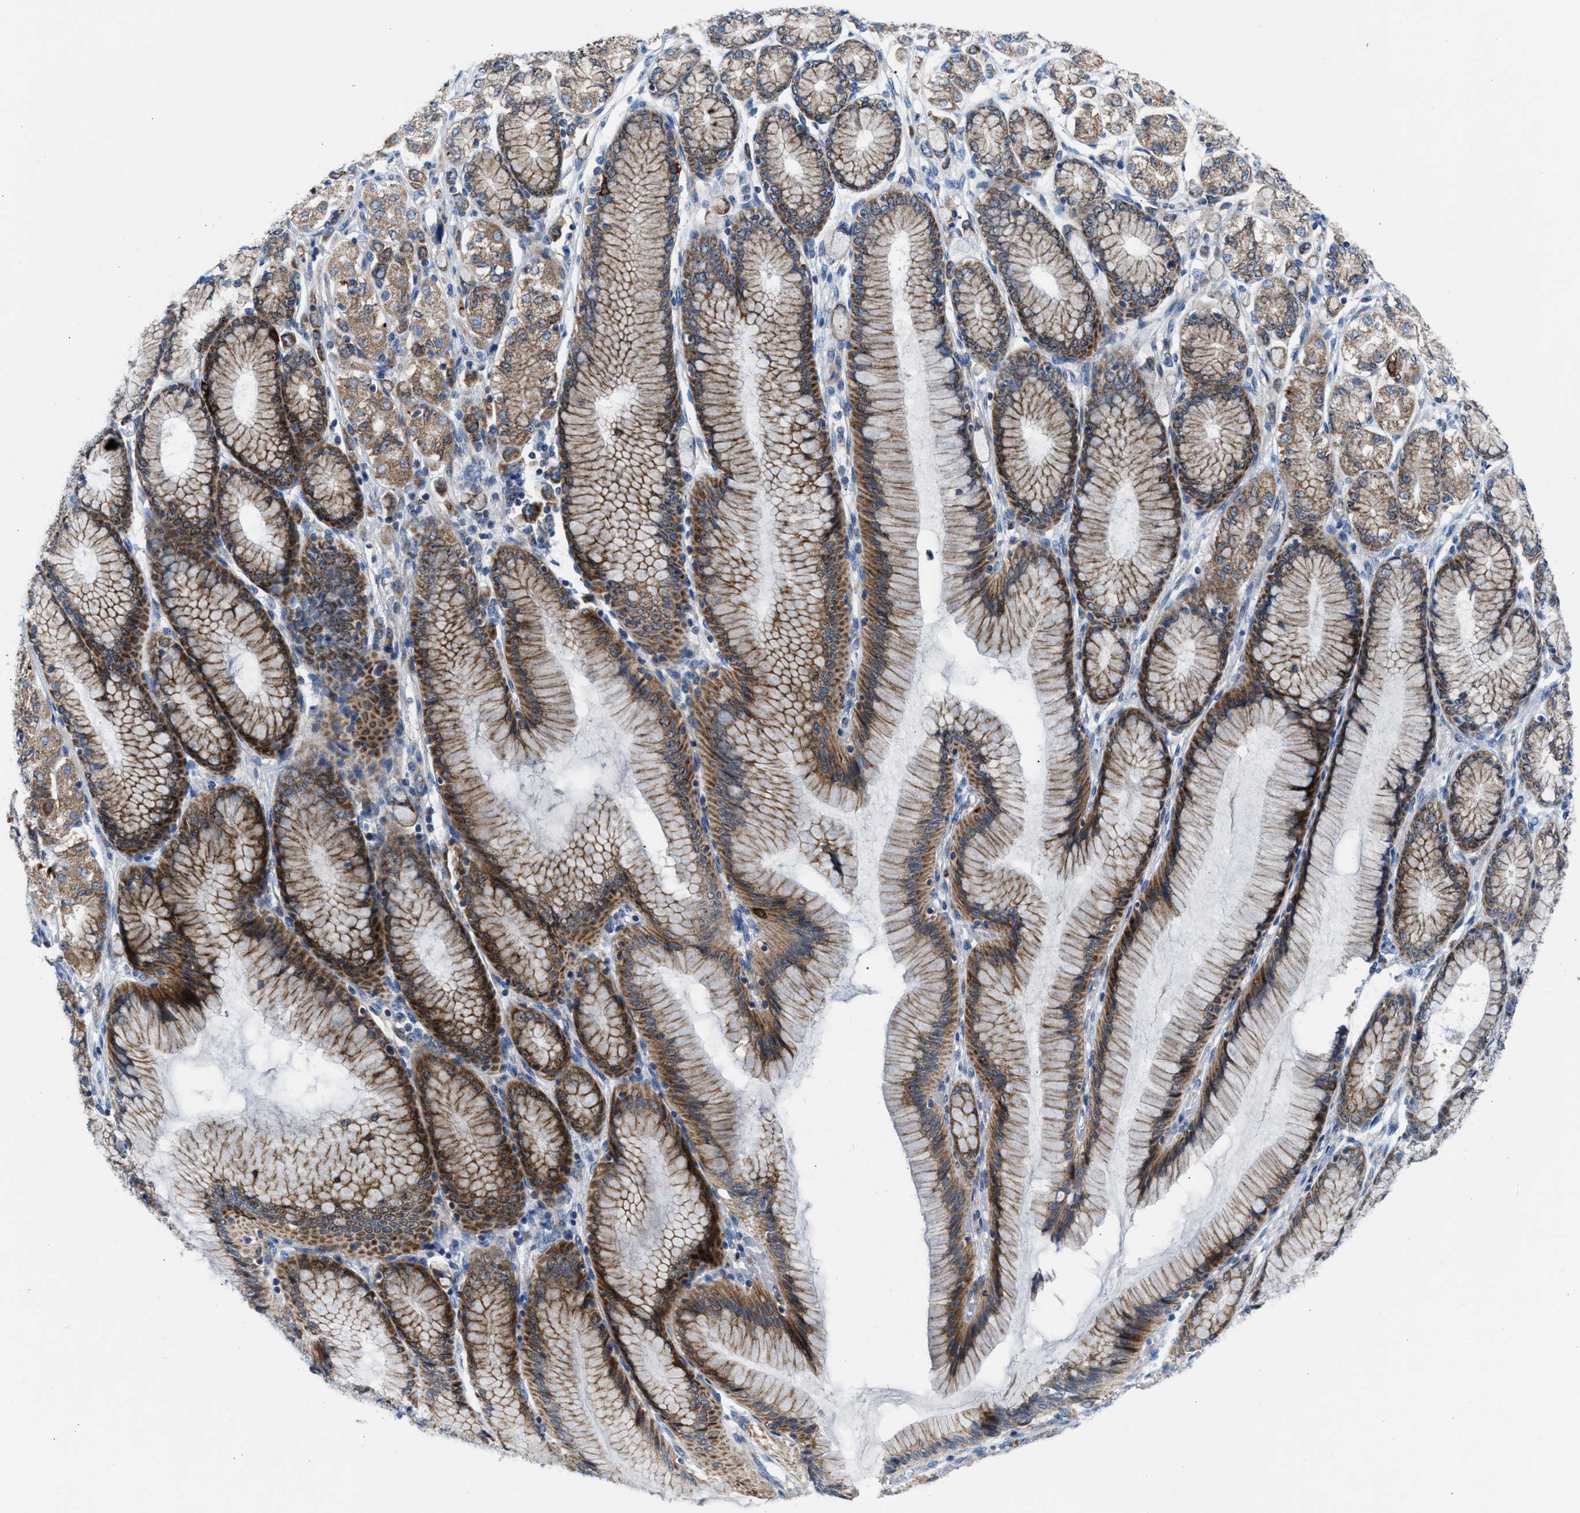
{"staining": {"intensity": "moderate", "quantity": ">75%", "location": "cytoplasmic/membranous"}, "tissue": "stomach cancer", "cell_type": "Tumor cells", "image_type": "cancer", "snomed": [{"axis": "morphology", "description": "Adenocarcinoma, NOS"}, {"axis": "topography", "description": "Stomach"}], "caption": "DAB immunohistochemical staining of stomach adenocarcinoma displays moderate cytoplasmic/membranous protein staining in approximately >75% of tumor cells.", "gene": "TPH1", "patient": {"sex": "female", "age": 65}}